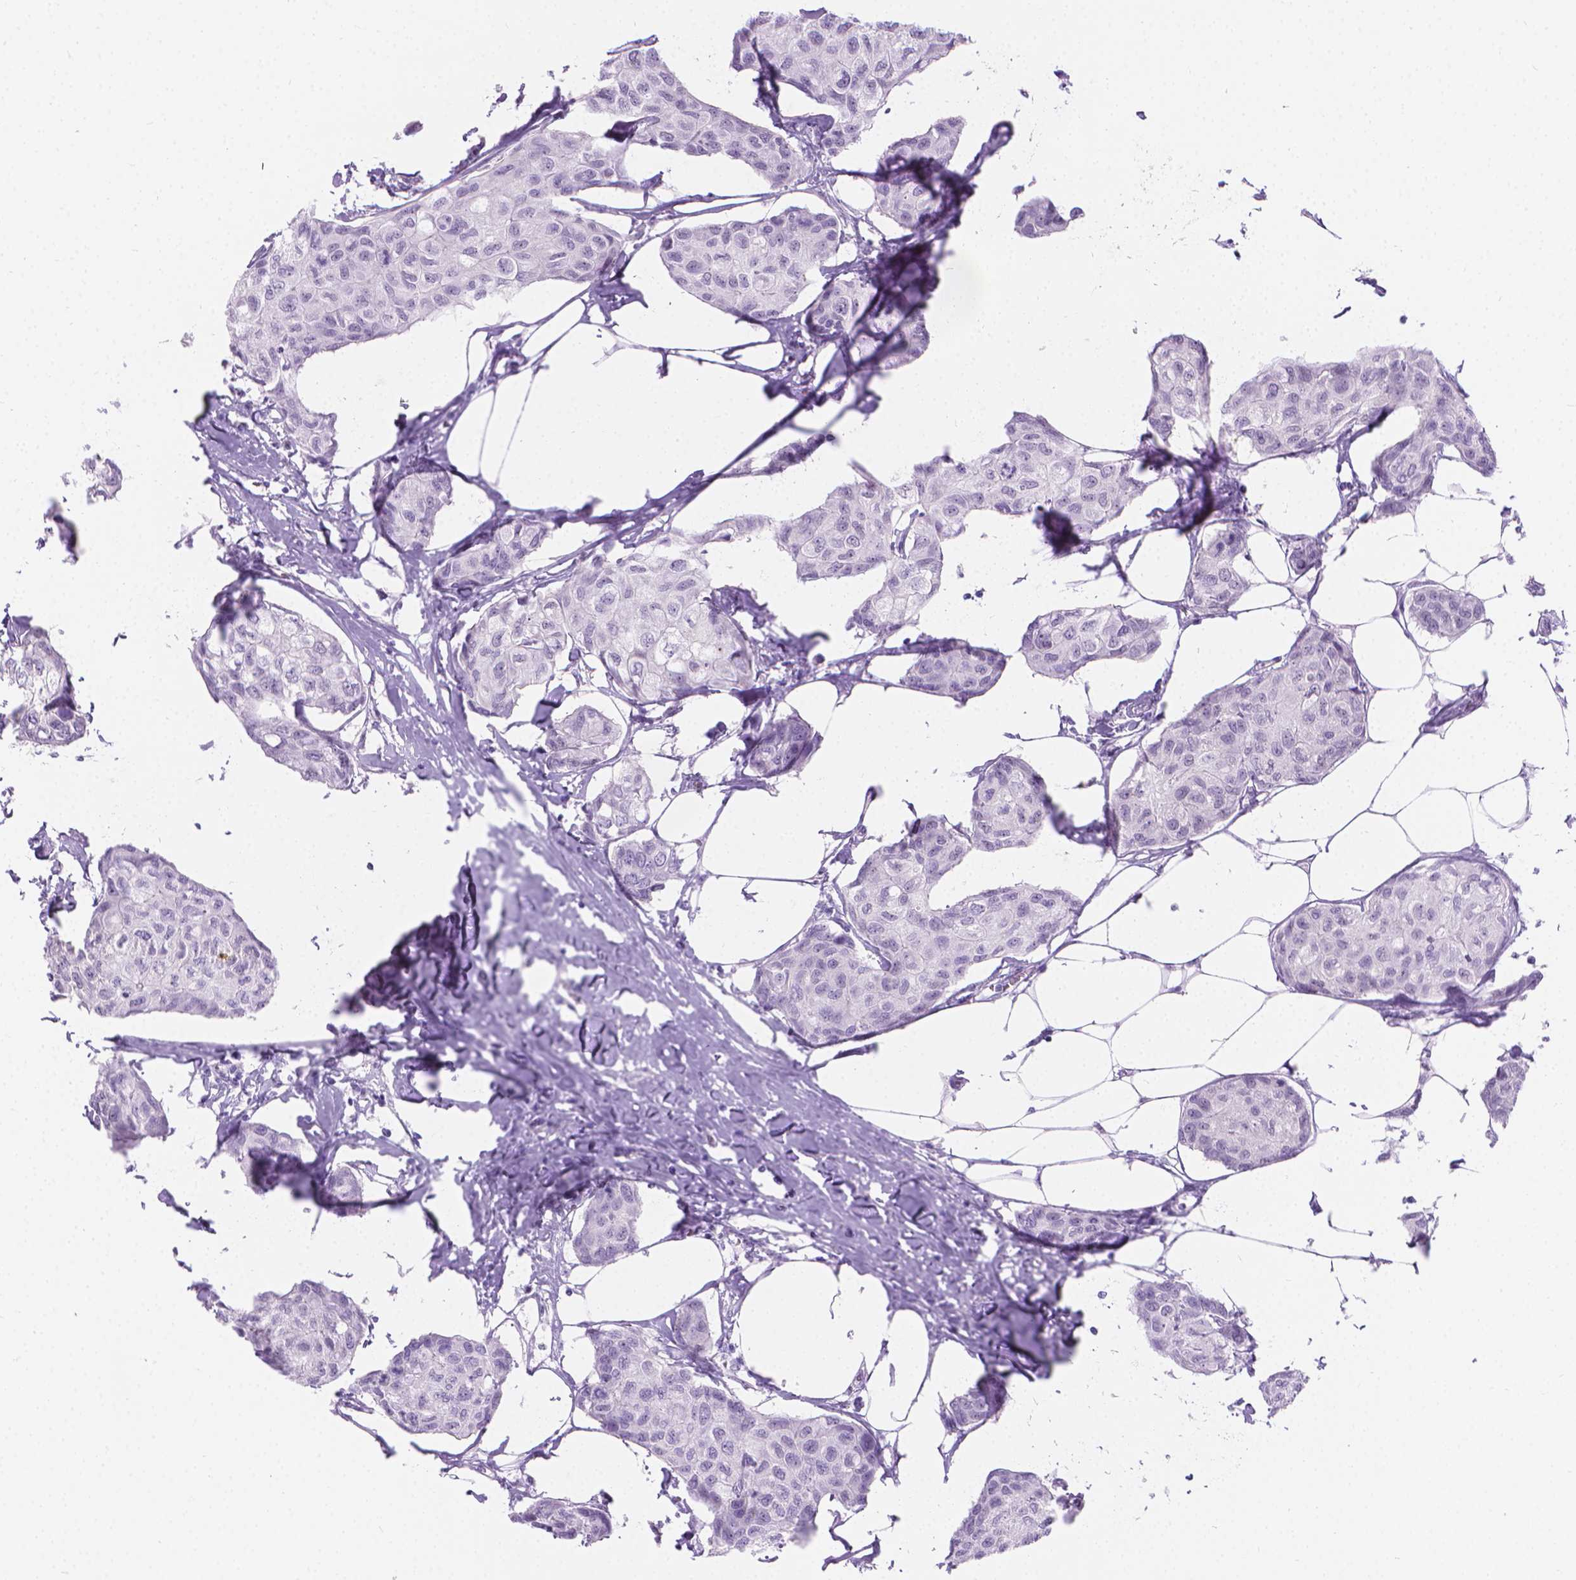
{"staining": {"intensity": "negative", "quantity": "none", "location": "none"}, "tissue": "breast cancer", "cell_type": "Tumor cells", "image_type": "cancer", "snomed": [{"axis": "morphology", "description": "Duct carcinoma"}, {"axis": "topography", "description": "Breast"}], "caption": "An image of human intraductal carcinoma (breast) is negative for staining in tumor cells.", "gene": "CFAP52", "patient": {"sex": "female", "age": 80}}